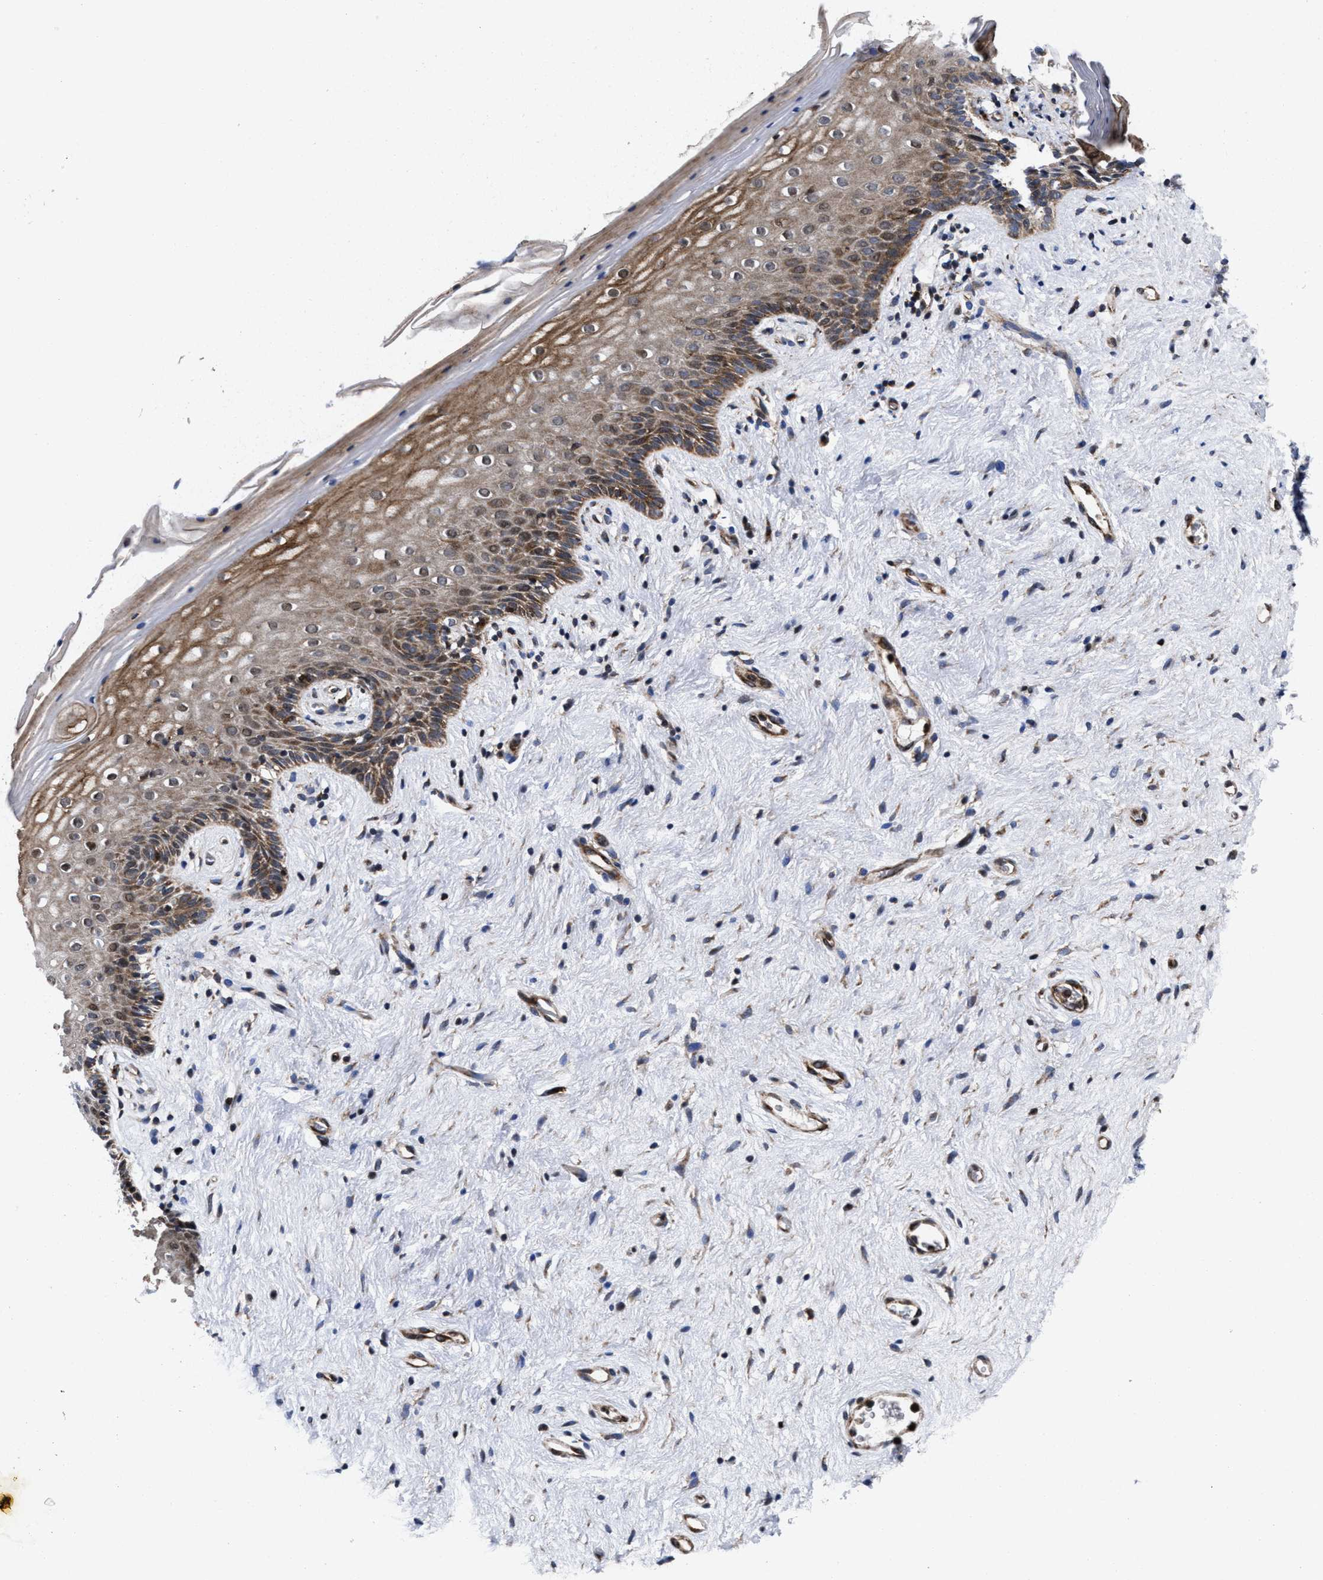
{"staining": {"intensity": "moderate", "quantity": ">75%", "location": "cytoplasmic/membranous"}, "tissue": "vagina", "cell_type": "Squamous epithelial cells", "image_type": "normal", "snomed": [{"axis": "morphology", "description": "Normal tissue, NOS"}, {"axis": "topography", "description": "Vagina"}], "caption": "Protein expression analysis of unremarkable vagina reveals moderate cytoplasmic/membranous positivity in approximately >75% of squamous epithelial cells.", "gene": "MRPL50", "patient": {"sex": "female", "age": 44}}